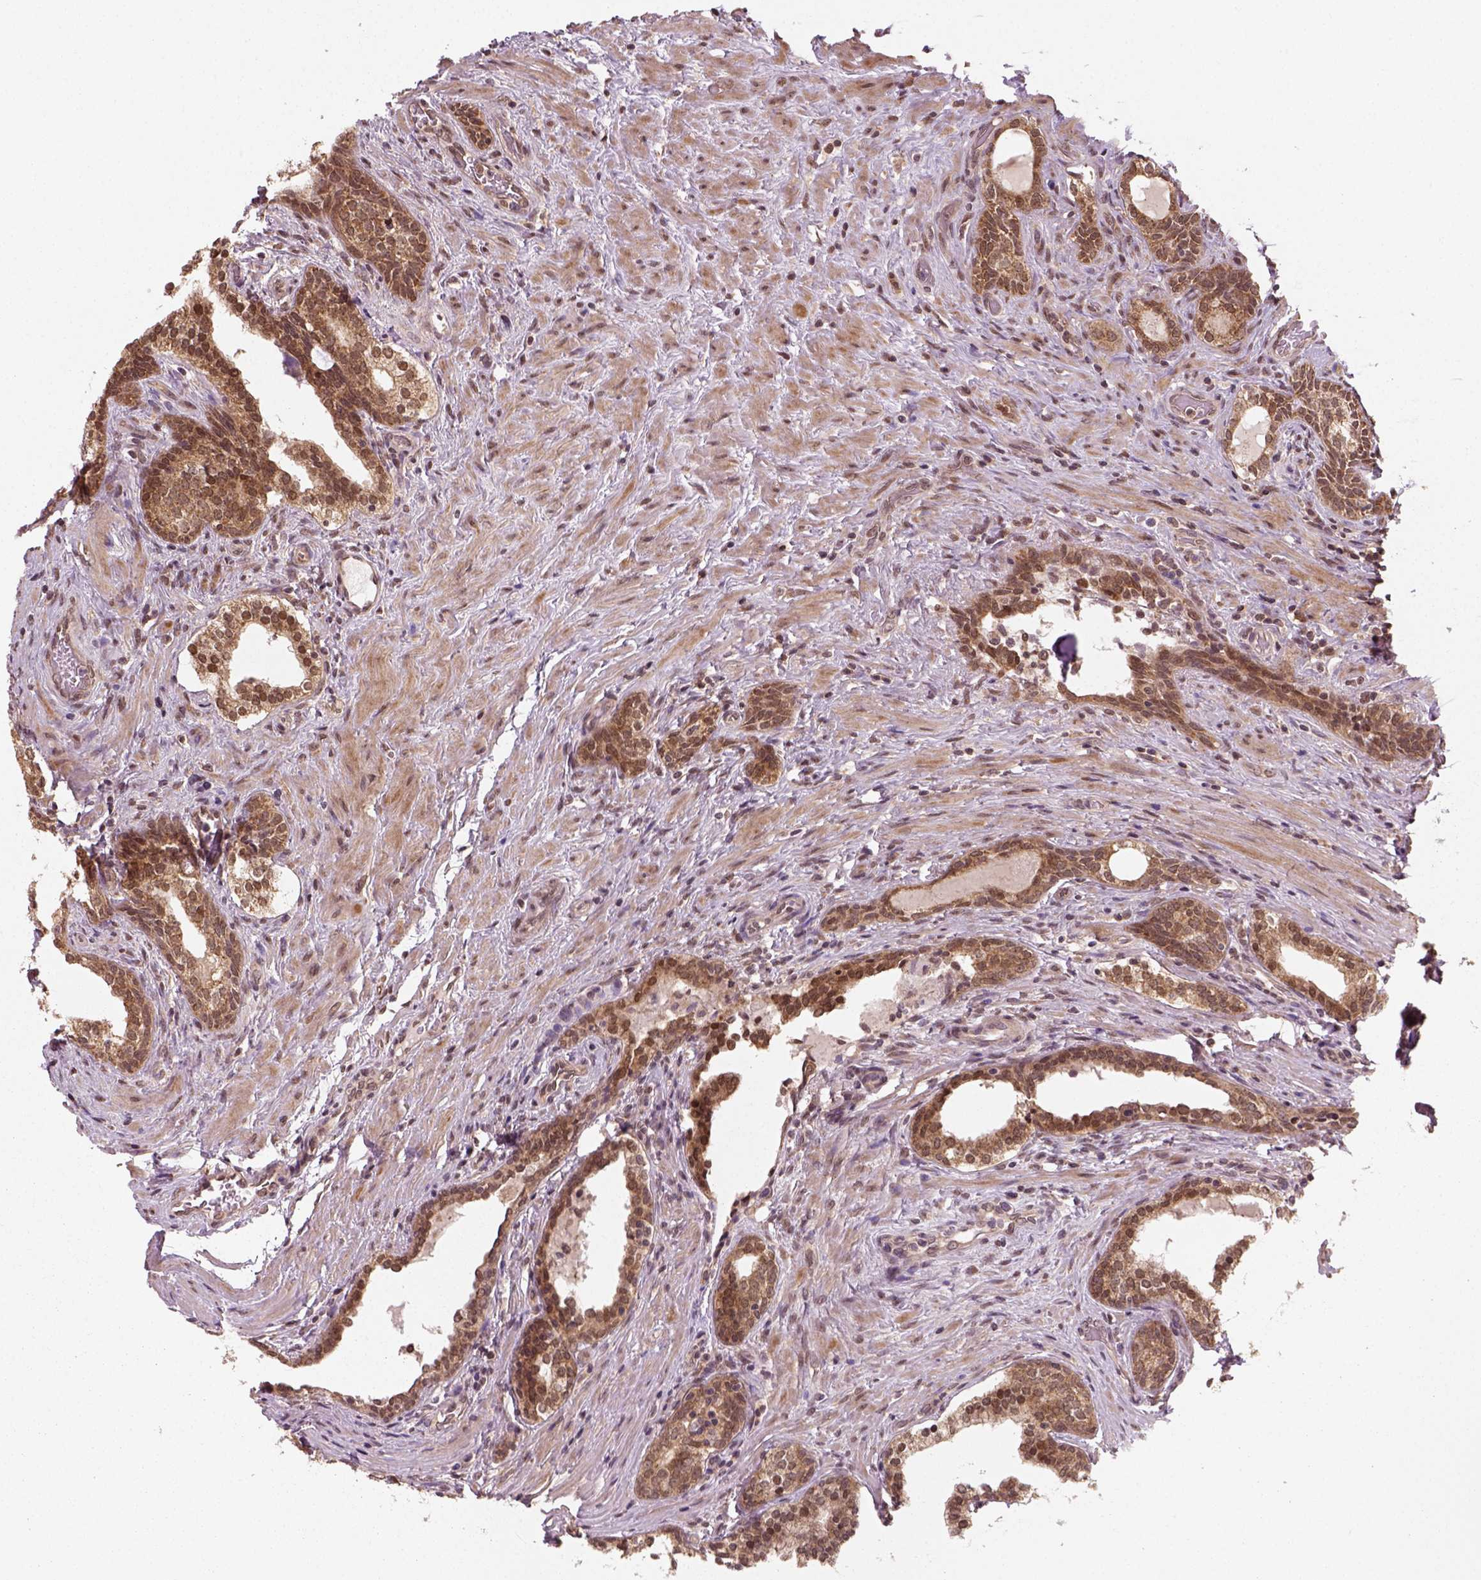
{"staining": {"intensity": "moderate", "quantity": ">75%", "location": "cytoplasmic/membranous,nuclear"}, "tissue": "prostate cancer", "cell_type": "Tumor cells", "image_type": "cancer", "snomed": [{"axis": "morphology", "description": "Adenocarcinoma, NOS"}, {"axis": "morphology", "description": "Adenocarcinoma, High grade"}, {"axis": "topography", "description": "Prostate"}], "caption": "Protein expression analysis of human prostate cancer reveals moderate cytoplasmic/membranous and nuclear positivity in about >75% of tumor cells.", "gene": "NUDT9", "patient": {"sex": "male", "age": 61}}